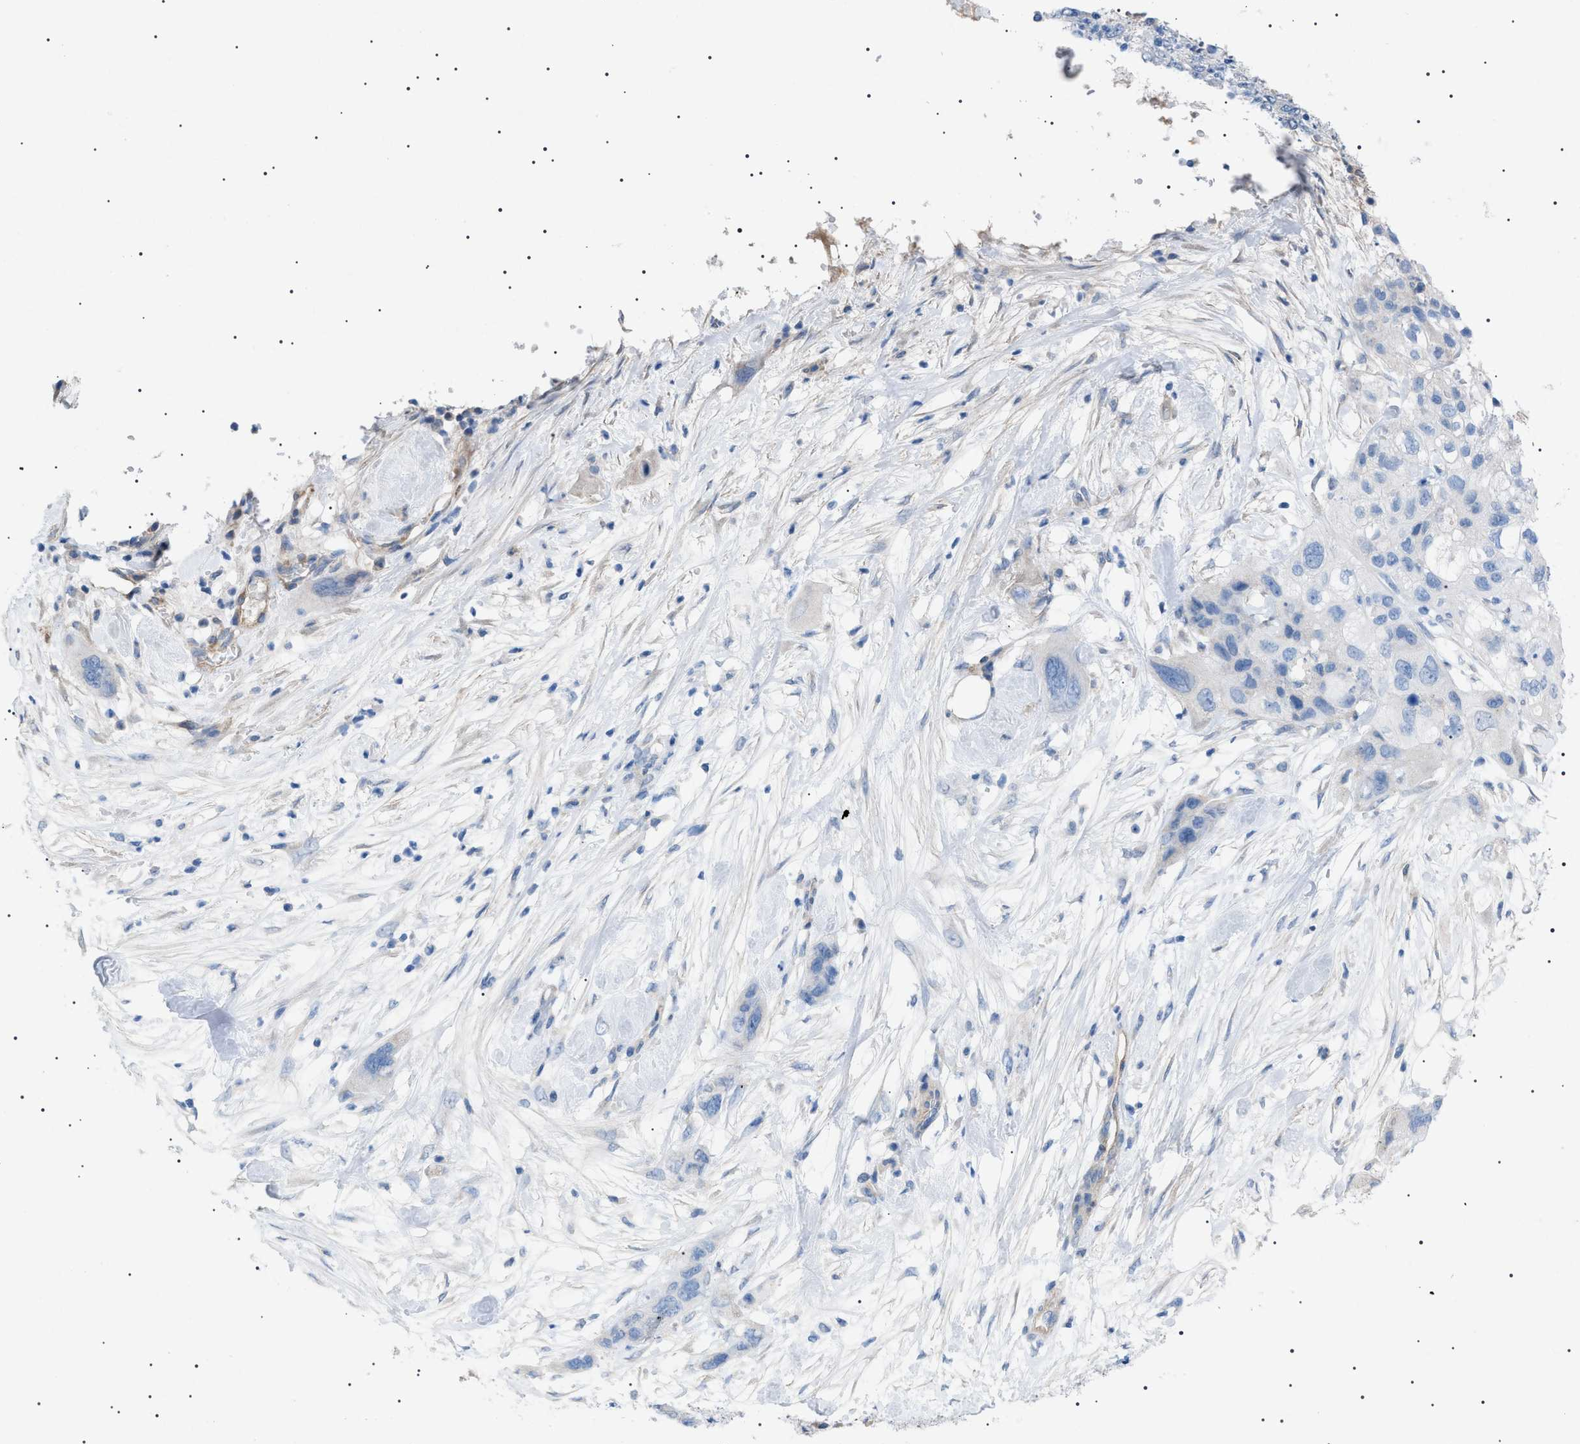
{"staining": {"intensity": "negative", "quantity": "none", "location": "none"}, "tissue": "pancreatic cancer", "cell_type": "Tumor cells", "image_type": "cancer", "snomed": [{"axis": "morphology", "description": "Adenocarcinoma, NOS"}, {"axis": "topography", "description": "Pancreas"}], "caption": "Tumor cells are negative for brown protein staining in pancreatic cancer (adenocarcinoma).", "gene": "ADAMTS1", "patient": {"sex": "female", "age": 71}}